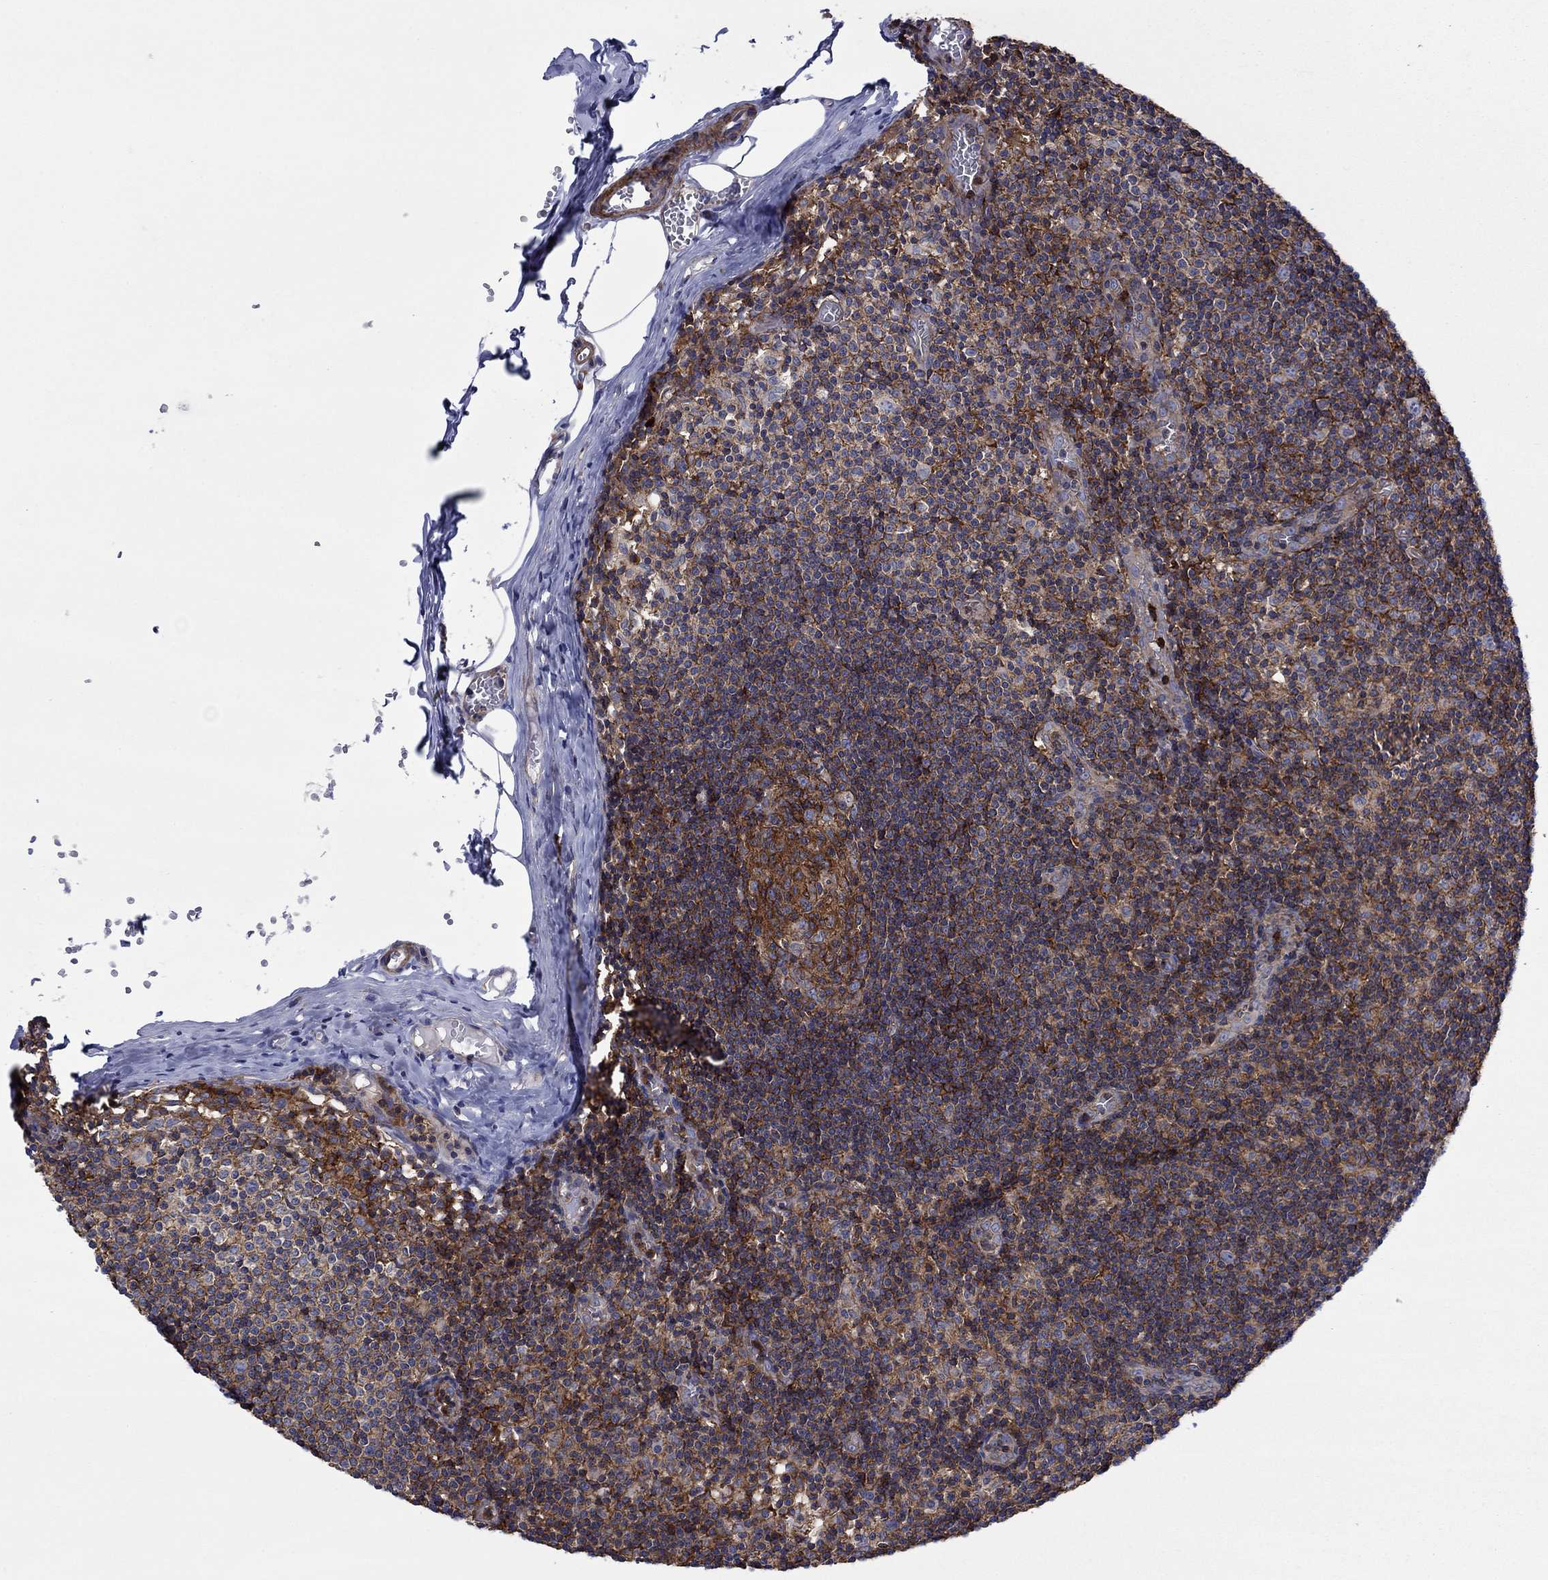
{"staining": {"intensity": "strong", "quantity": ">75%", "location": "cytoplasmic/membranous"}, "tissue": "lymph node", "cell_type": "Germinal center cells", "image_type": "normal", "snomed": [{"axis": "morphology", "description": "Normal tissue, NOS"}, {"axis": "topography", "description": "Lymph node"}], "caption": "A high amount of strong cytoplasmic/membranous staining is identified in approximately >75% of germinal center cells in unremarkable lymph node. (Brightfield microscopy of DAB IHC at high magnification).", "gene": "PAG1", "patient": {"sex": "male", "age": 59}}